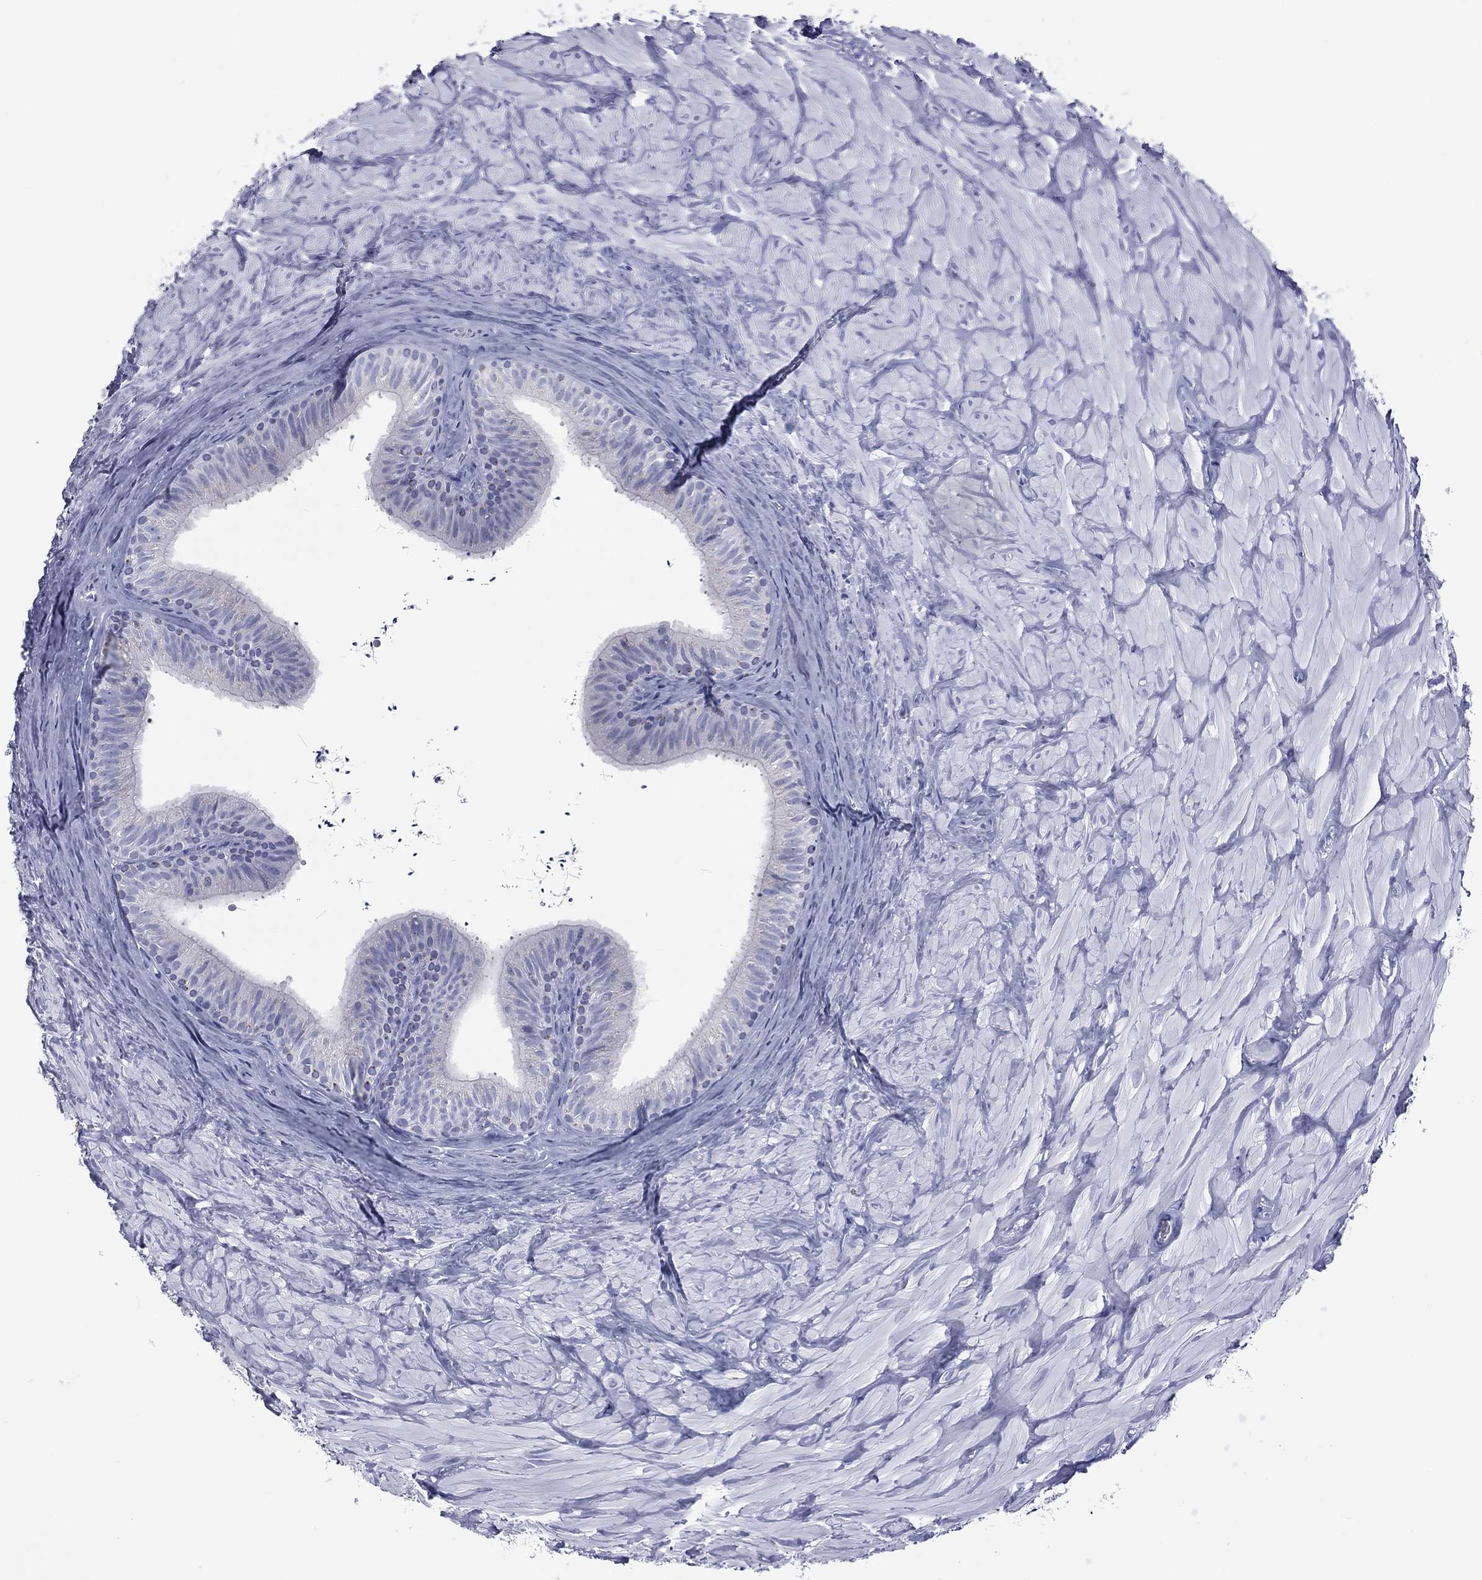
{"staining": {"intensity": "negative", "quantity": "none", "location": "none"}, "tissue": "epididymis", "cell_type": "Glandular cells", "image_type": "normal", "snomed": [{"axis": "morphology", "description": "Normal tissue, NOS"}, {"axis": "topography", "description": "Epididymis"}], "caption": "A high-resolution image shows immunohistochemistry (IHC) staining of unremarkable epididymis, which demonstrates no significant staining in glandular cells. (Stains: DAB immunohistochemistry with hematoxylin counter stain, Microscopy: brightfield microscopy at high magnification).", "gene": "MLN", "patient": {"sex": "male", "age": 32}}